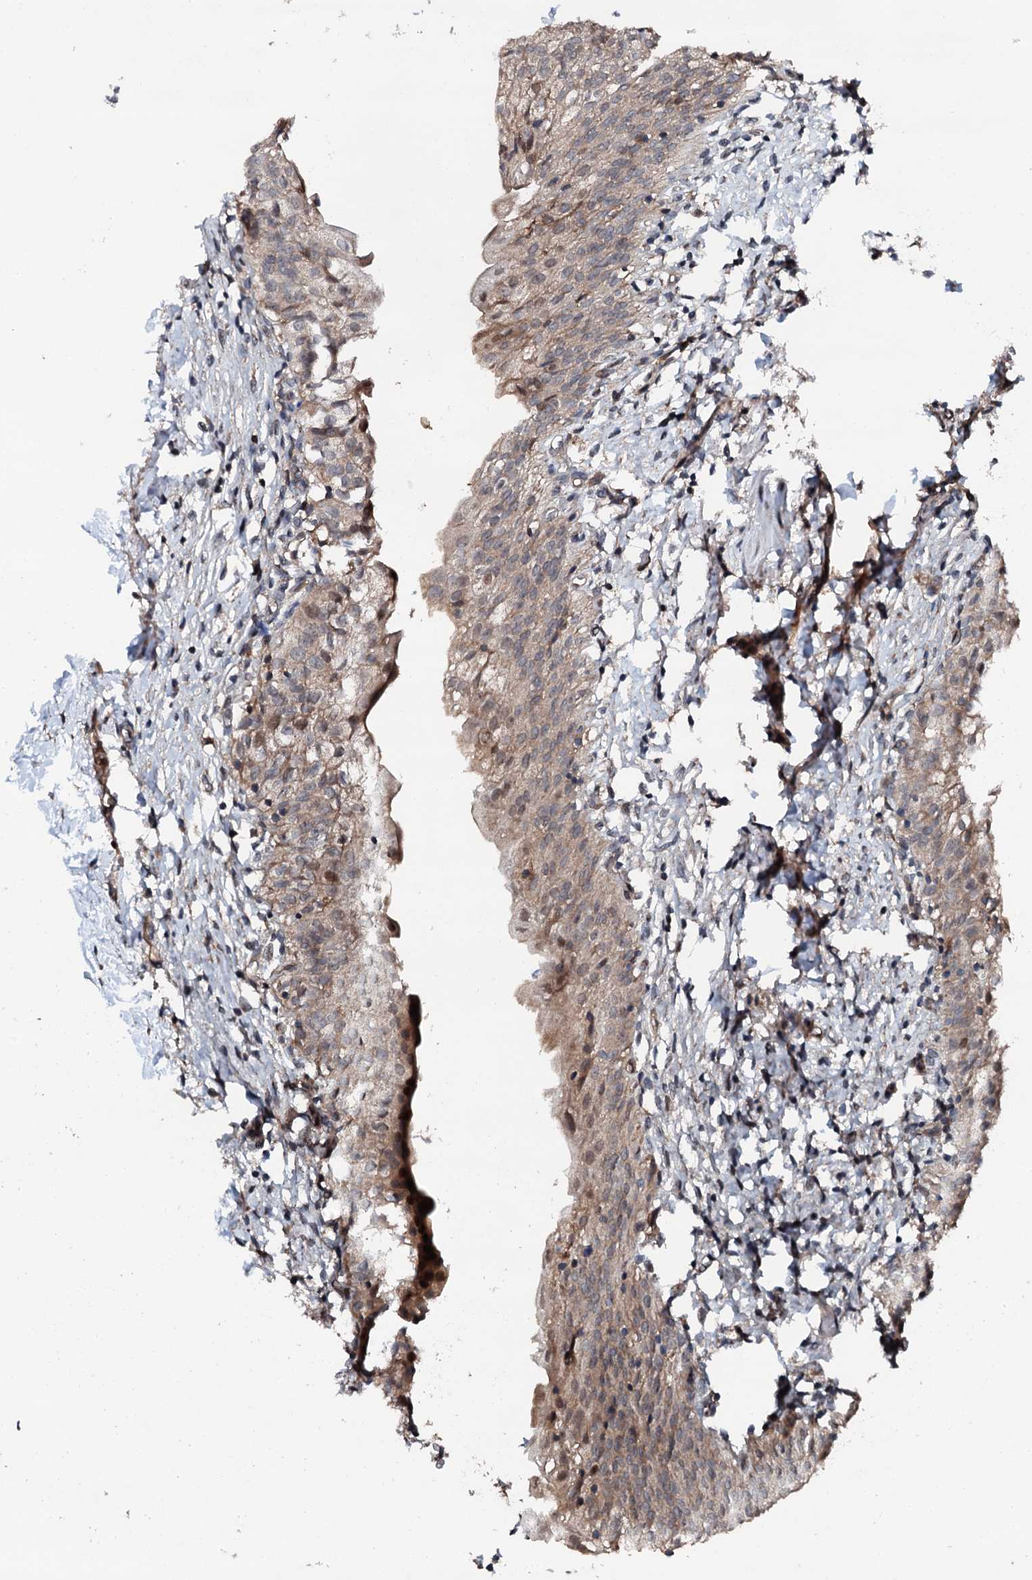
{"staining": {"intensity": "moderate", "quantity": ">75%", "location": "cytoplasmic/membranous"}, "tissue": "urinary bladder", "cell_type": "Urothelial cells", "image_type": "normal", "snomed": [{"axis": "morphology", "description": "Normal tissue, NOS"}, {"axis": "topography", "description": "Urinary bladder"}], "caption": "Protein staining of normal urinary bladder demonstrates moderate cytoplasmic/membranous expression in approximately >75% of urothelial cells.", "gene": "FLYWCH1", "patient": {"sex": "male", "age": 55}}